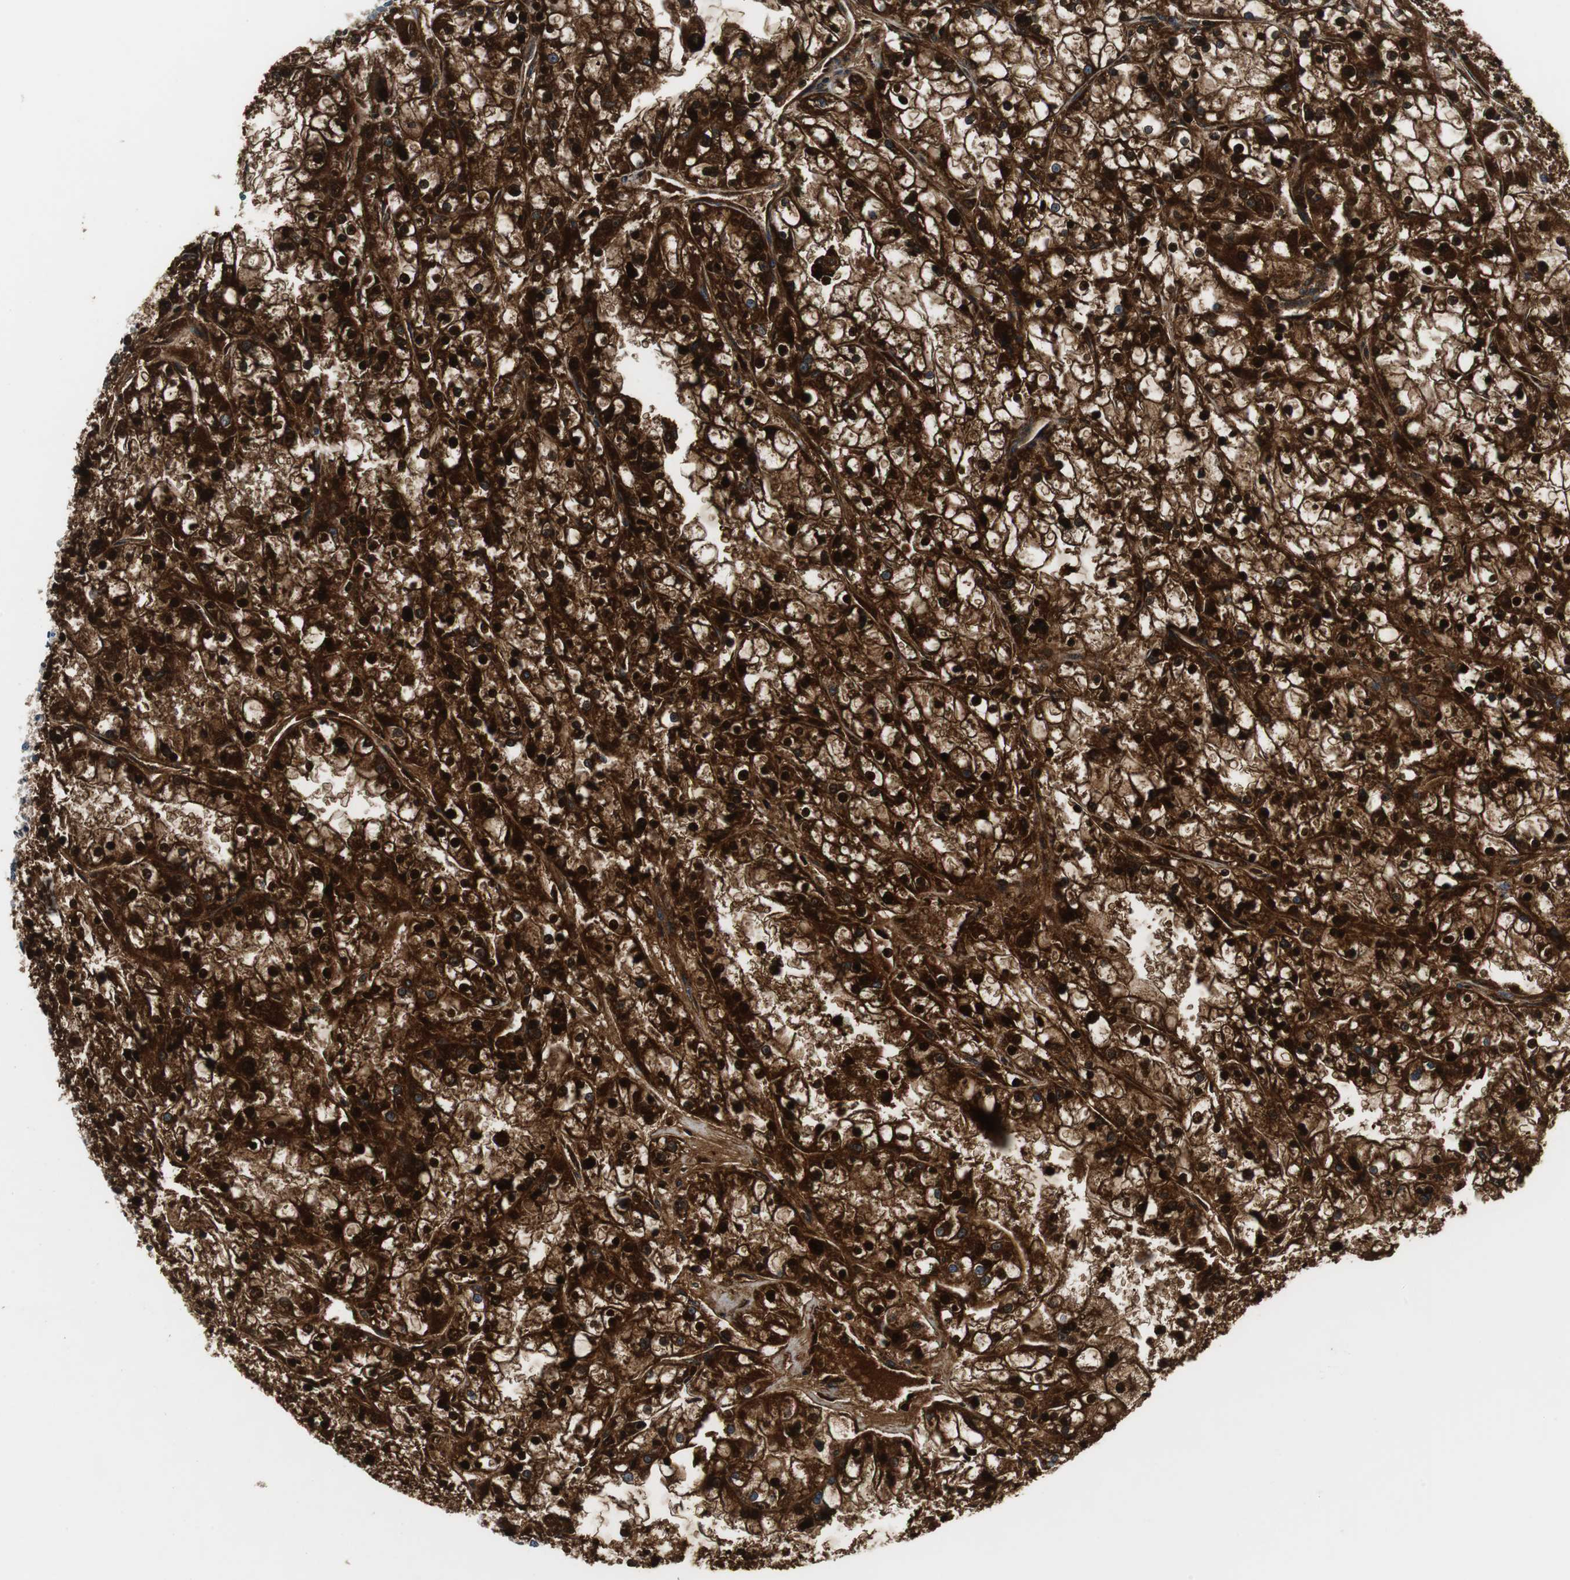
{"staining": {"intensity": "strong", "quantity": ">75%", "location": "cytoplasmic/membranous,nuclear"}, "tissue": "renal cancer", "cell_type": "Tumor cells", "image_type": "cancer", "snomed": [{"axis": "morphology", "description": "Adenocarcinoma, NOS"}, {"axis": "topography", "description": "Kidney"}], "caption": "The photomicrograph shows immunohistochemical staining of adenocarcinoma (renal). There is strong cytoplasmic/membranous and nuclear positivity is seen in approximately >75% of tumor cells.", "gene": "ORM1", "patient": {"sex": "female", "age": 52}}